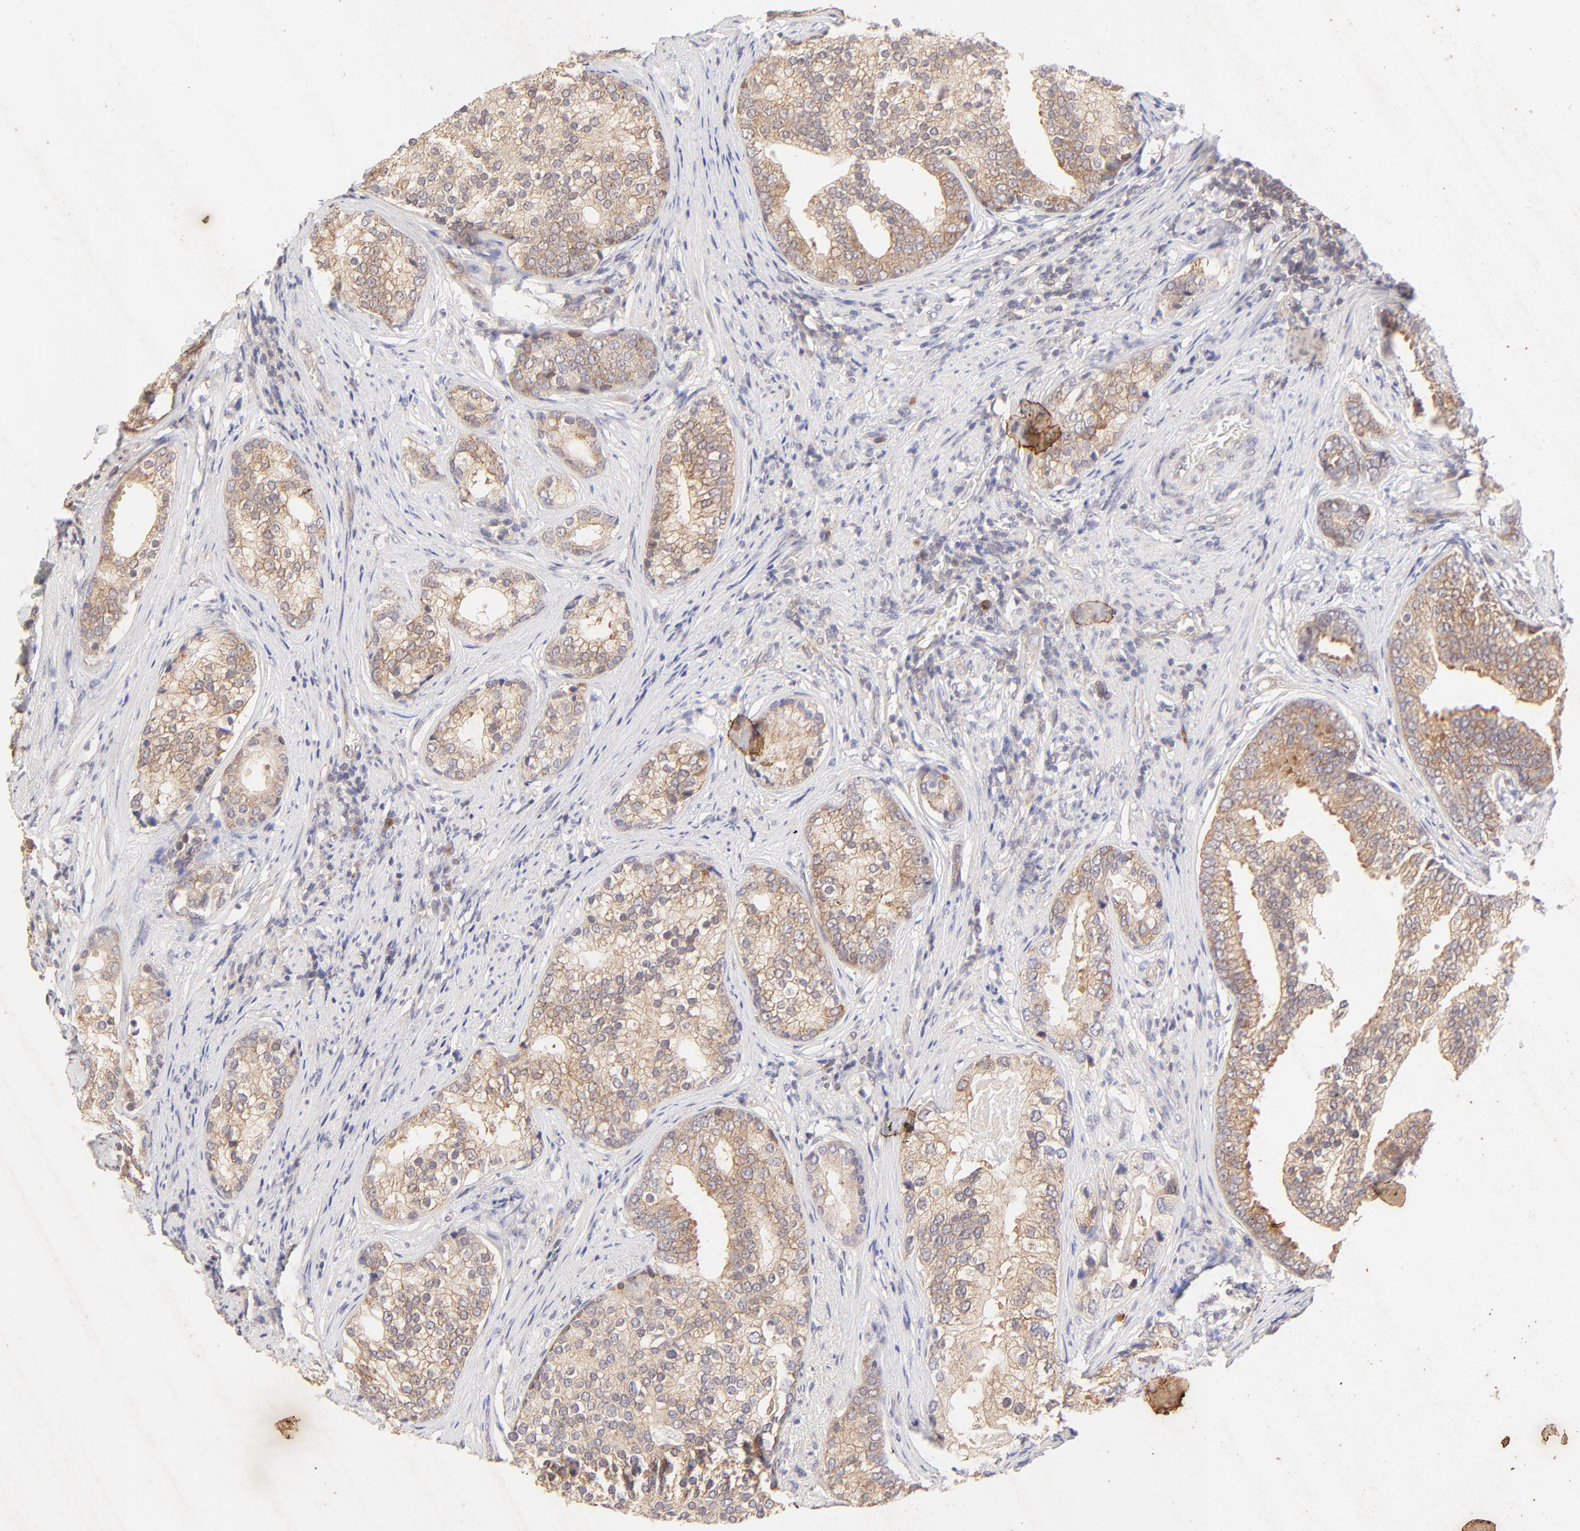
{"staining": {"intensity": "moderate", "quantity": ">75%", "location": "cytoplasmic/membranous"}, "tissue": "prostate cancer", "cell_type": "Tumor cells", "image_type": "cancer", "snomed": [{"axis": "morphology", "description": "Adenocarcinoma, Low grade"}, {"axis": "topography", "description": "Prostate"}], "caption": "Immunohistochemical staining of human low-grade adenocarcinoma (prostate) shows medium levels of moderate cytoplasmic/membranous protein staining in approximately >75% of tumor cells.", "gene": "TNRC6B", "patient": {"sex": "male", "age": 71}}